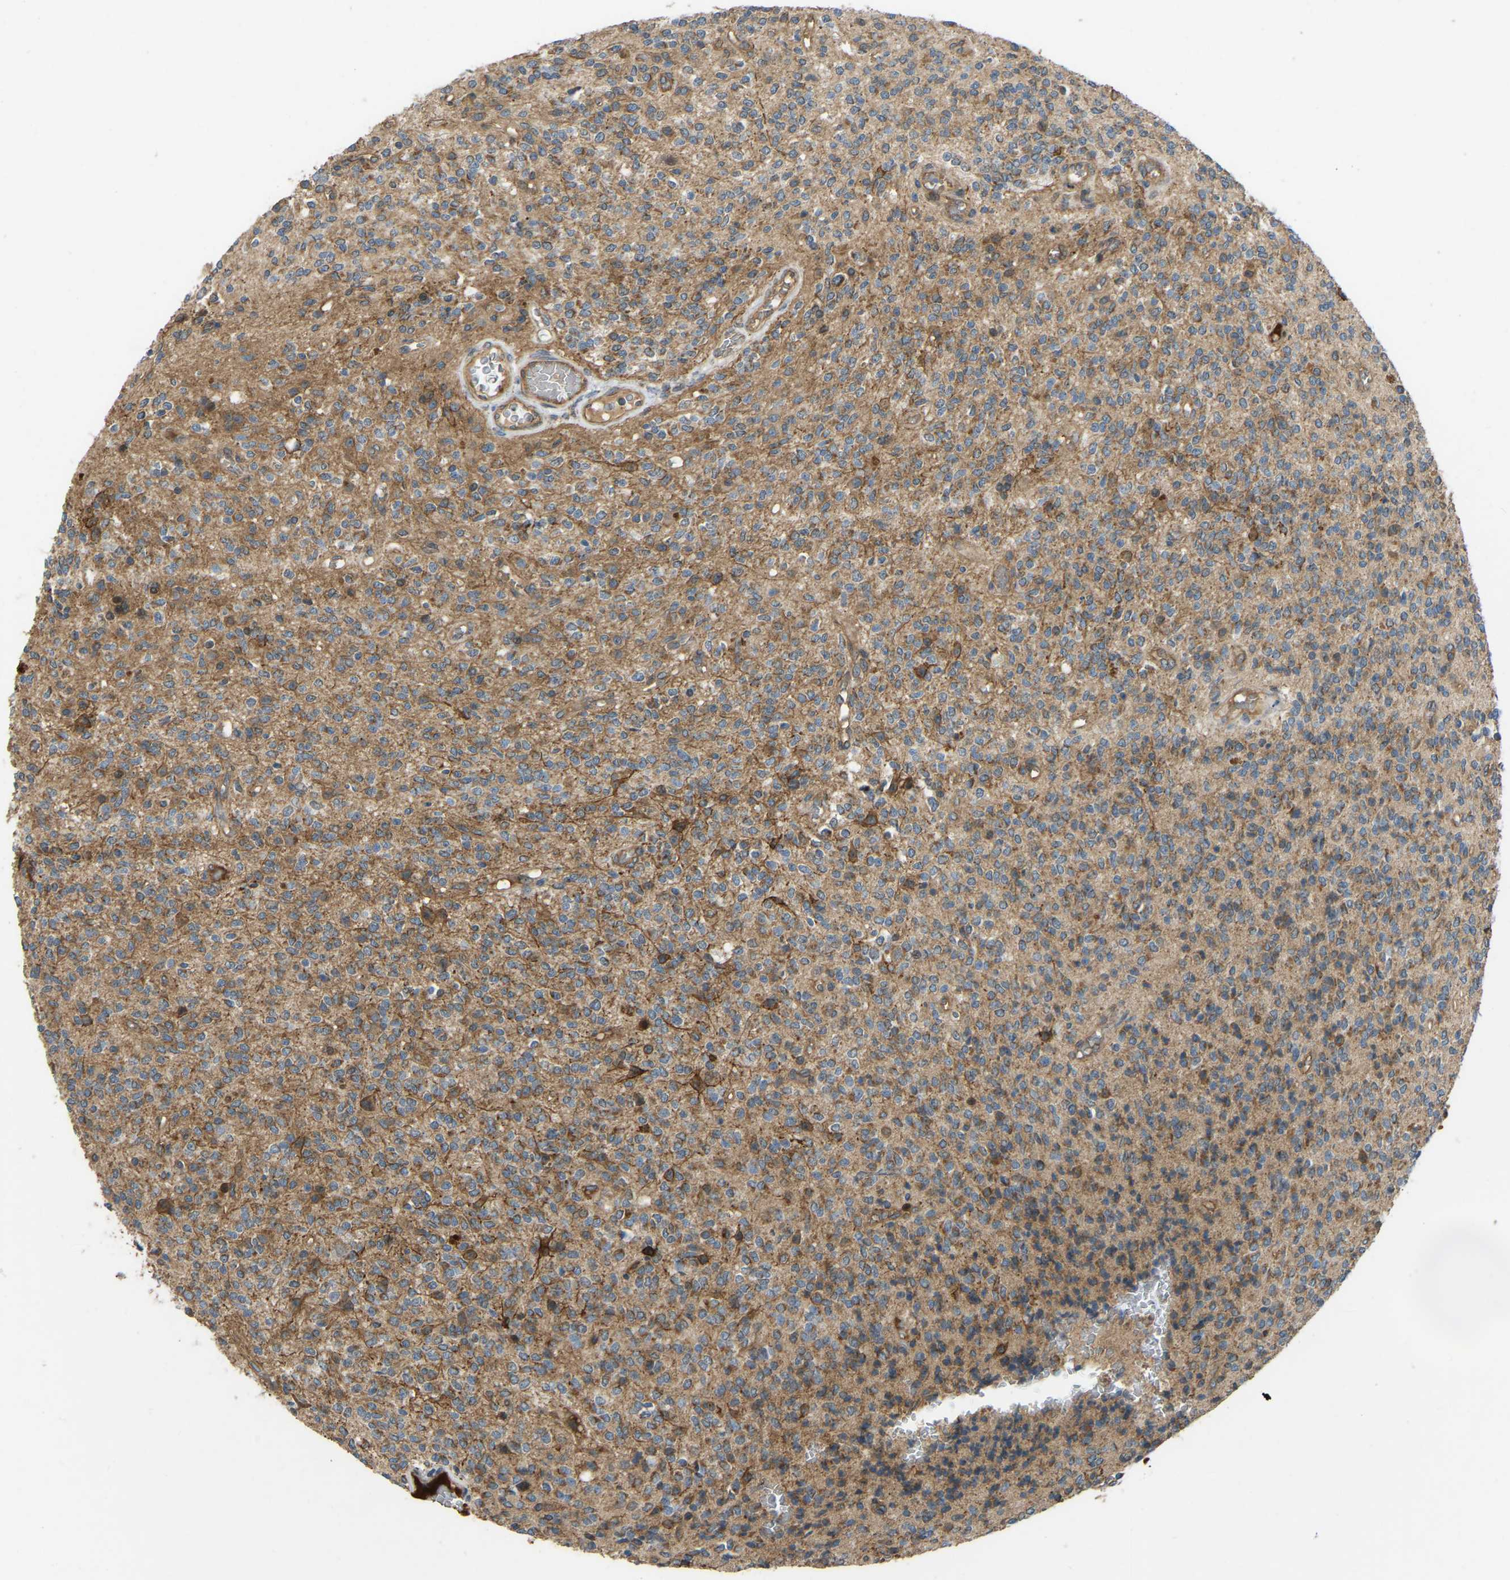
{"staining": {"intensity": "moderate", "quantity": ">75%", "location": "cytoplasmic/membranous"}, "tissue": "glioma", "cell_type": "Tumor cells", "image_type": "cancer", "snomed": [{"axis": "morphology", "description": "Glioma, malignant, High grade"}, {"axis": "topography", "description": "Brain"}], "caption": "IHC (DAB) staining of malignant glioma (high-grade) displays moderate cytoplasmic/membranous protein expression in about >75% of tumor cells. (DAB IHC with brightfield microscopy, high magnification).", "gene": "C21orf91", "patient": {"sex": "male", "age": 34}}